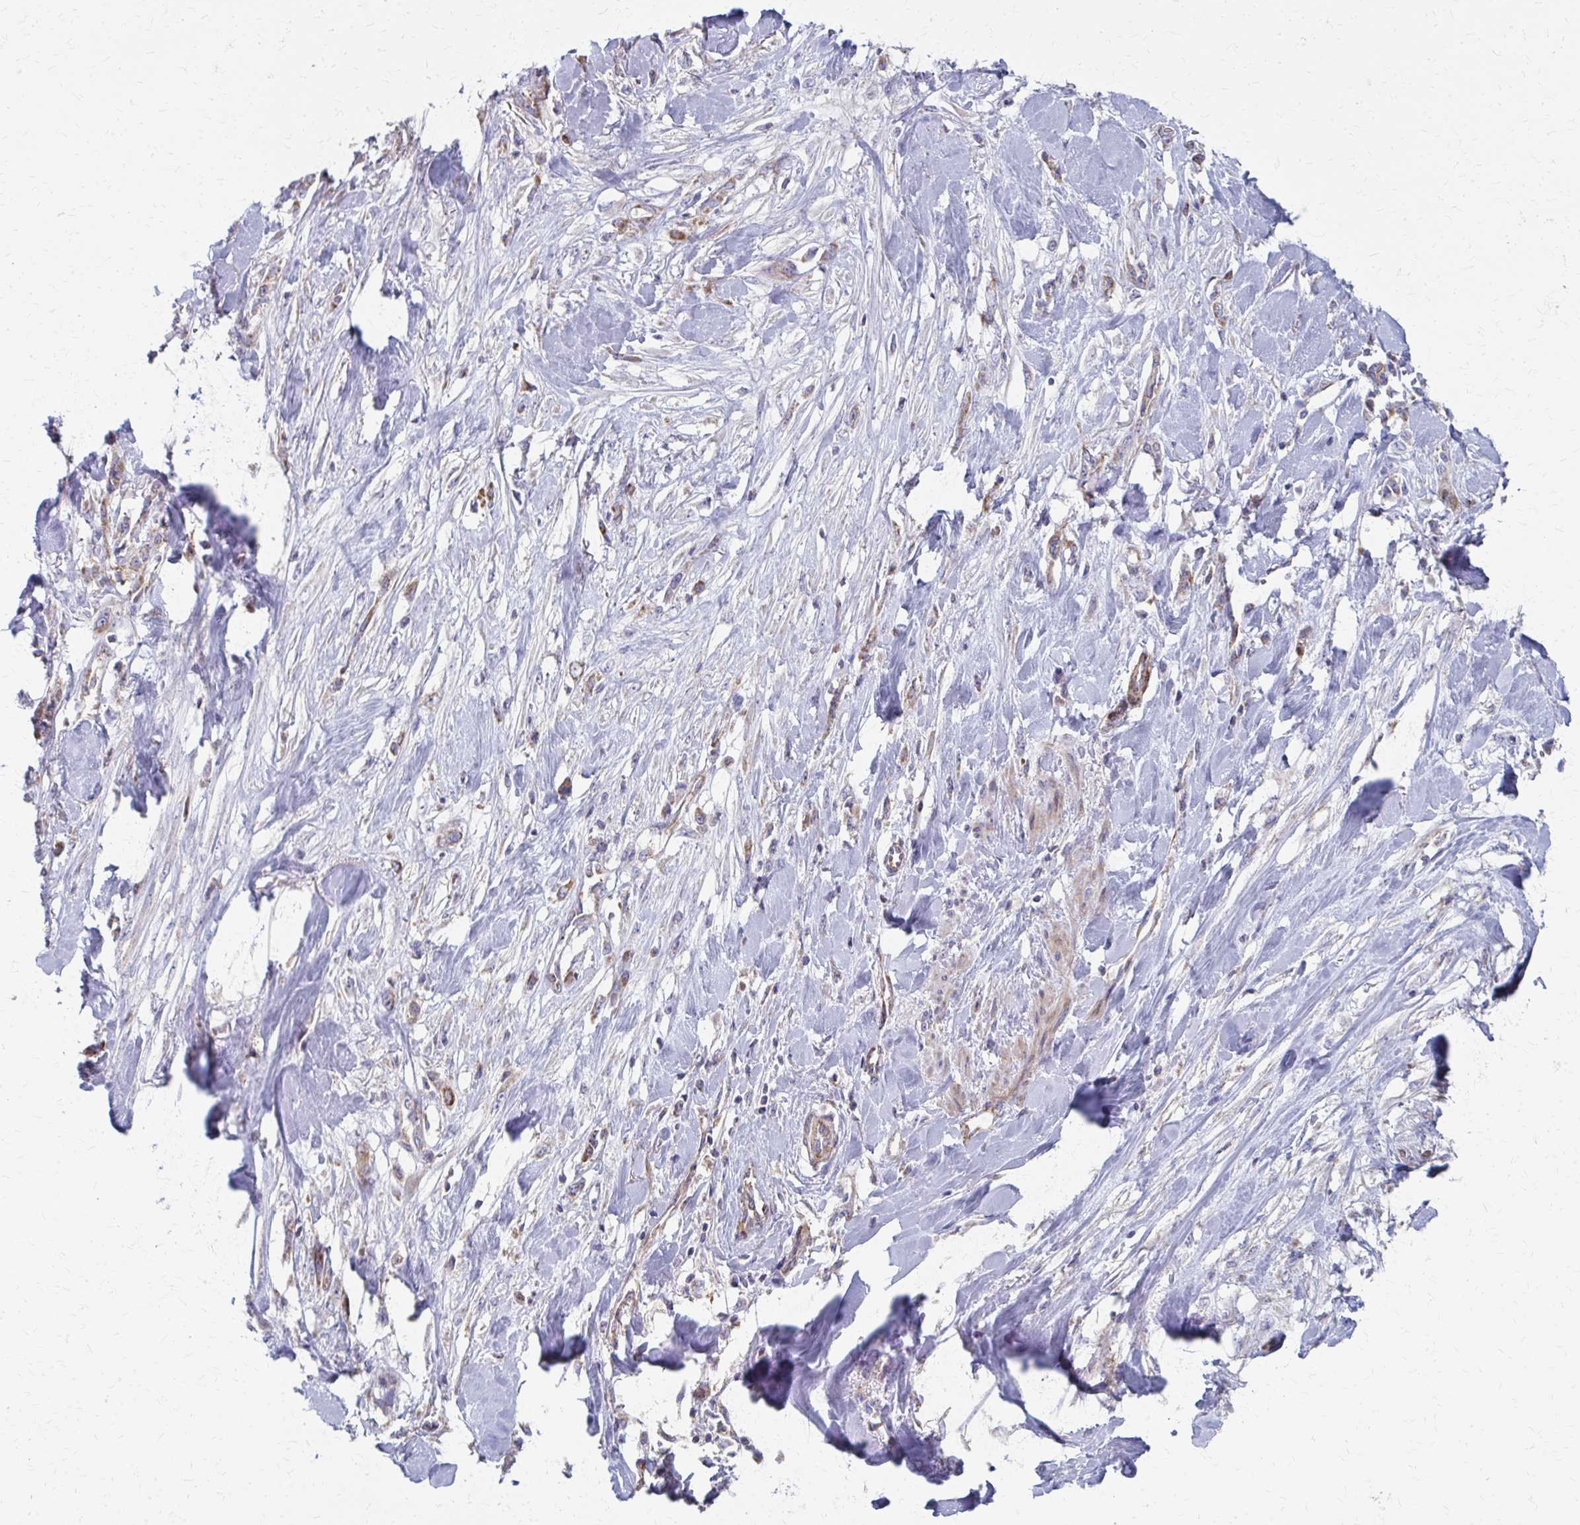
{"staining": {"intensity": "moderate", "quantity": "25%-75%", "location": "cytoplasmic/membranous"}, "tissue": "skin cancer", "cell_type": "Tumor cells", "image_type": "cancer", "snomed": [{"axis": "morphology", "description": "Squamous cell carcinoma, NOS"}, {"axis": "topography", "description": "Skin"}], "caption": "Tumor cells show medium levels of moderate cytoplasmic/membranous positivity in approximately 25%-75% of cells in skin squamous cell carcinoma.", "gene": "FAHD1", "patient": {"sex": "female", "age": 59}}